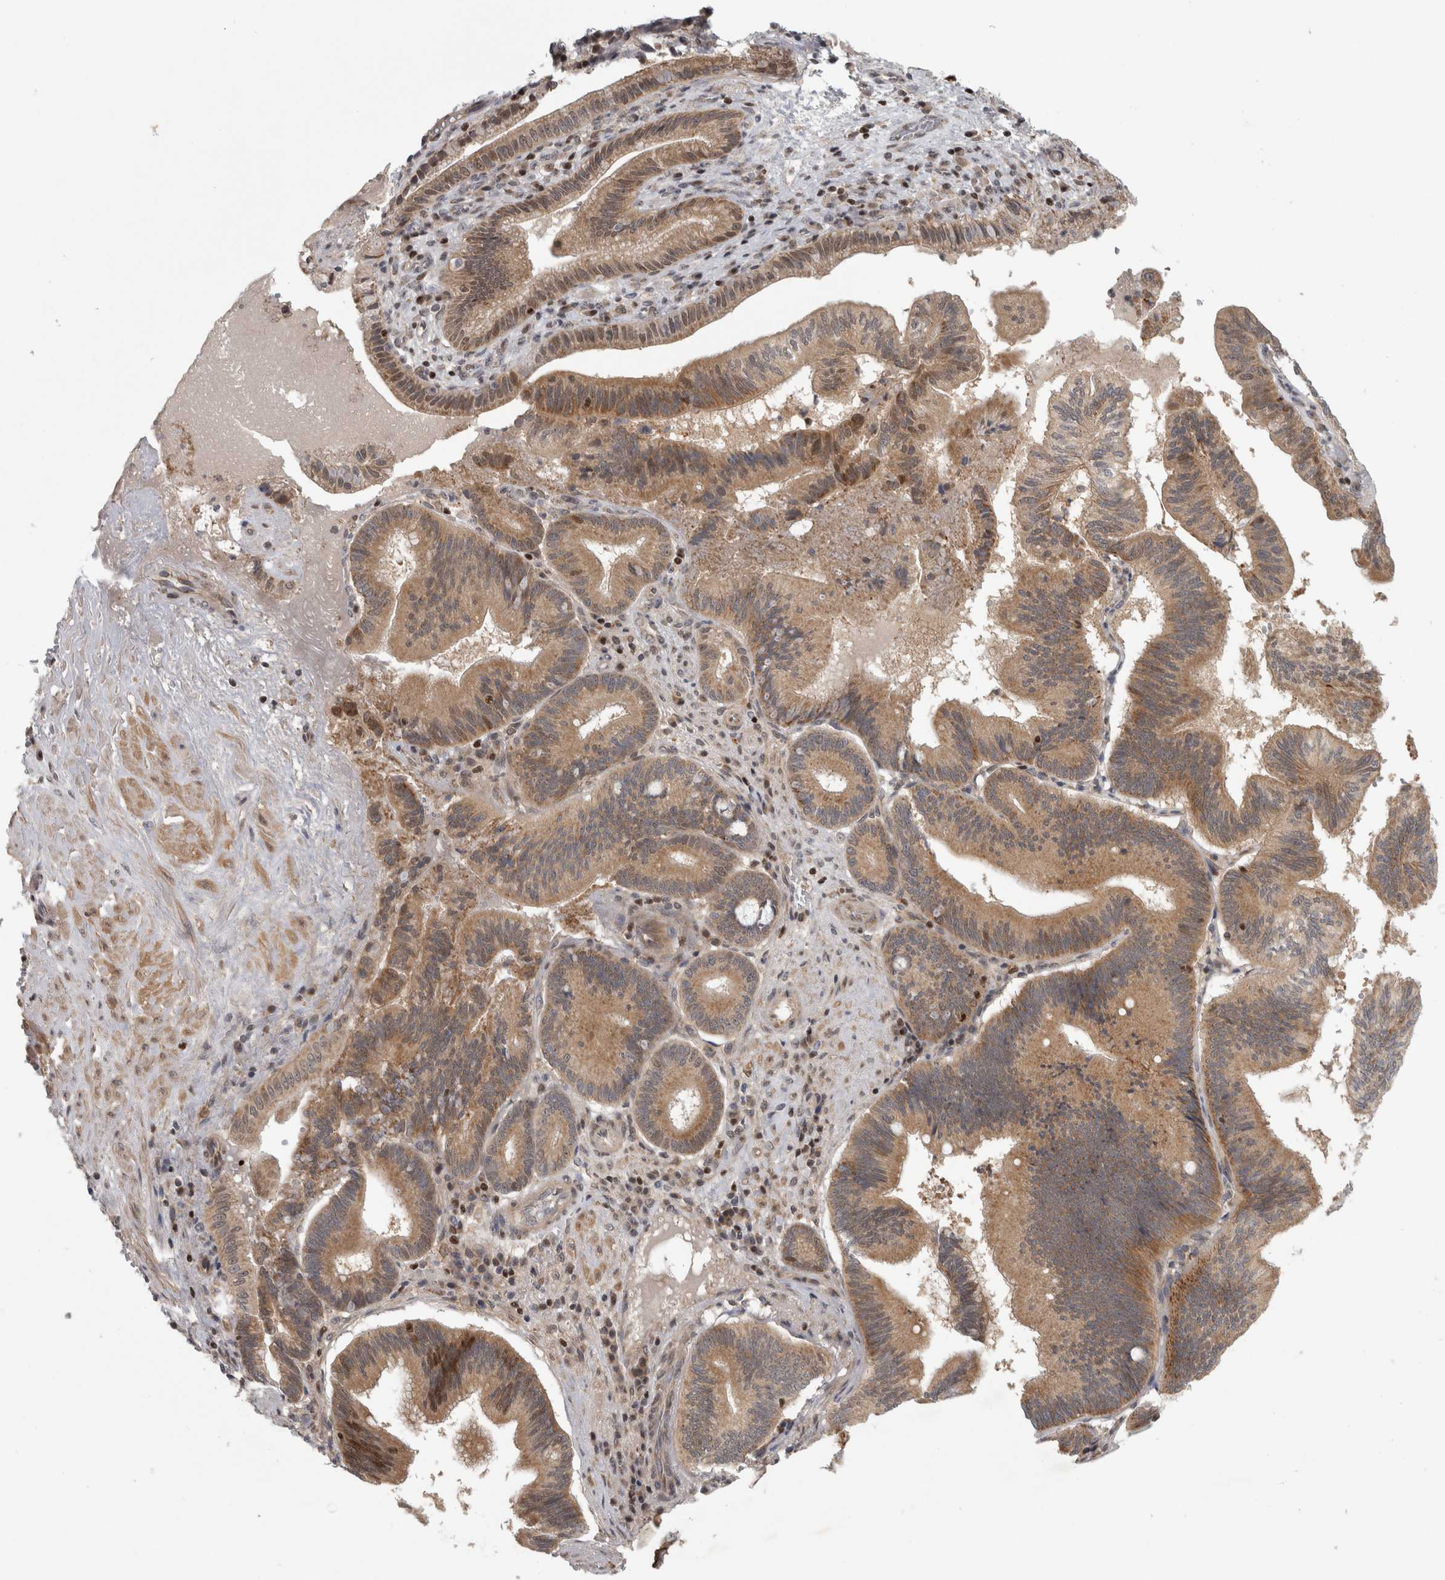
{"staining": {"intensity": "moderate", "quantity": ">75%", "location": "cytoplasmic/membranous"}, "tissue": "pancreatic cancer", "cell_type": "Tumor cells", "image_type": "cancer", "snomed": [{"axis": "morphology", "description": "Adenocarcinoma, NOS"}, {"axis": "topography", "description": "Pancreas"}], "caption": "Protein expression analysis of human adenocarcinoma (pancreatic) reveals moderate cytoplasmic/membranous staining in approximately >75% of tumor cells.", "gene": "KDM8", "patient": {"sex": "male", "age": 82}}